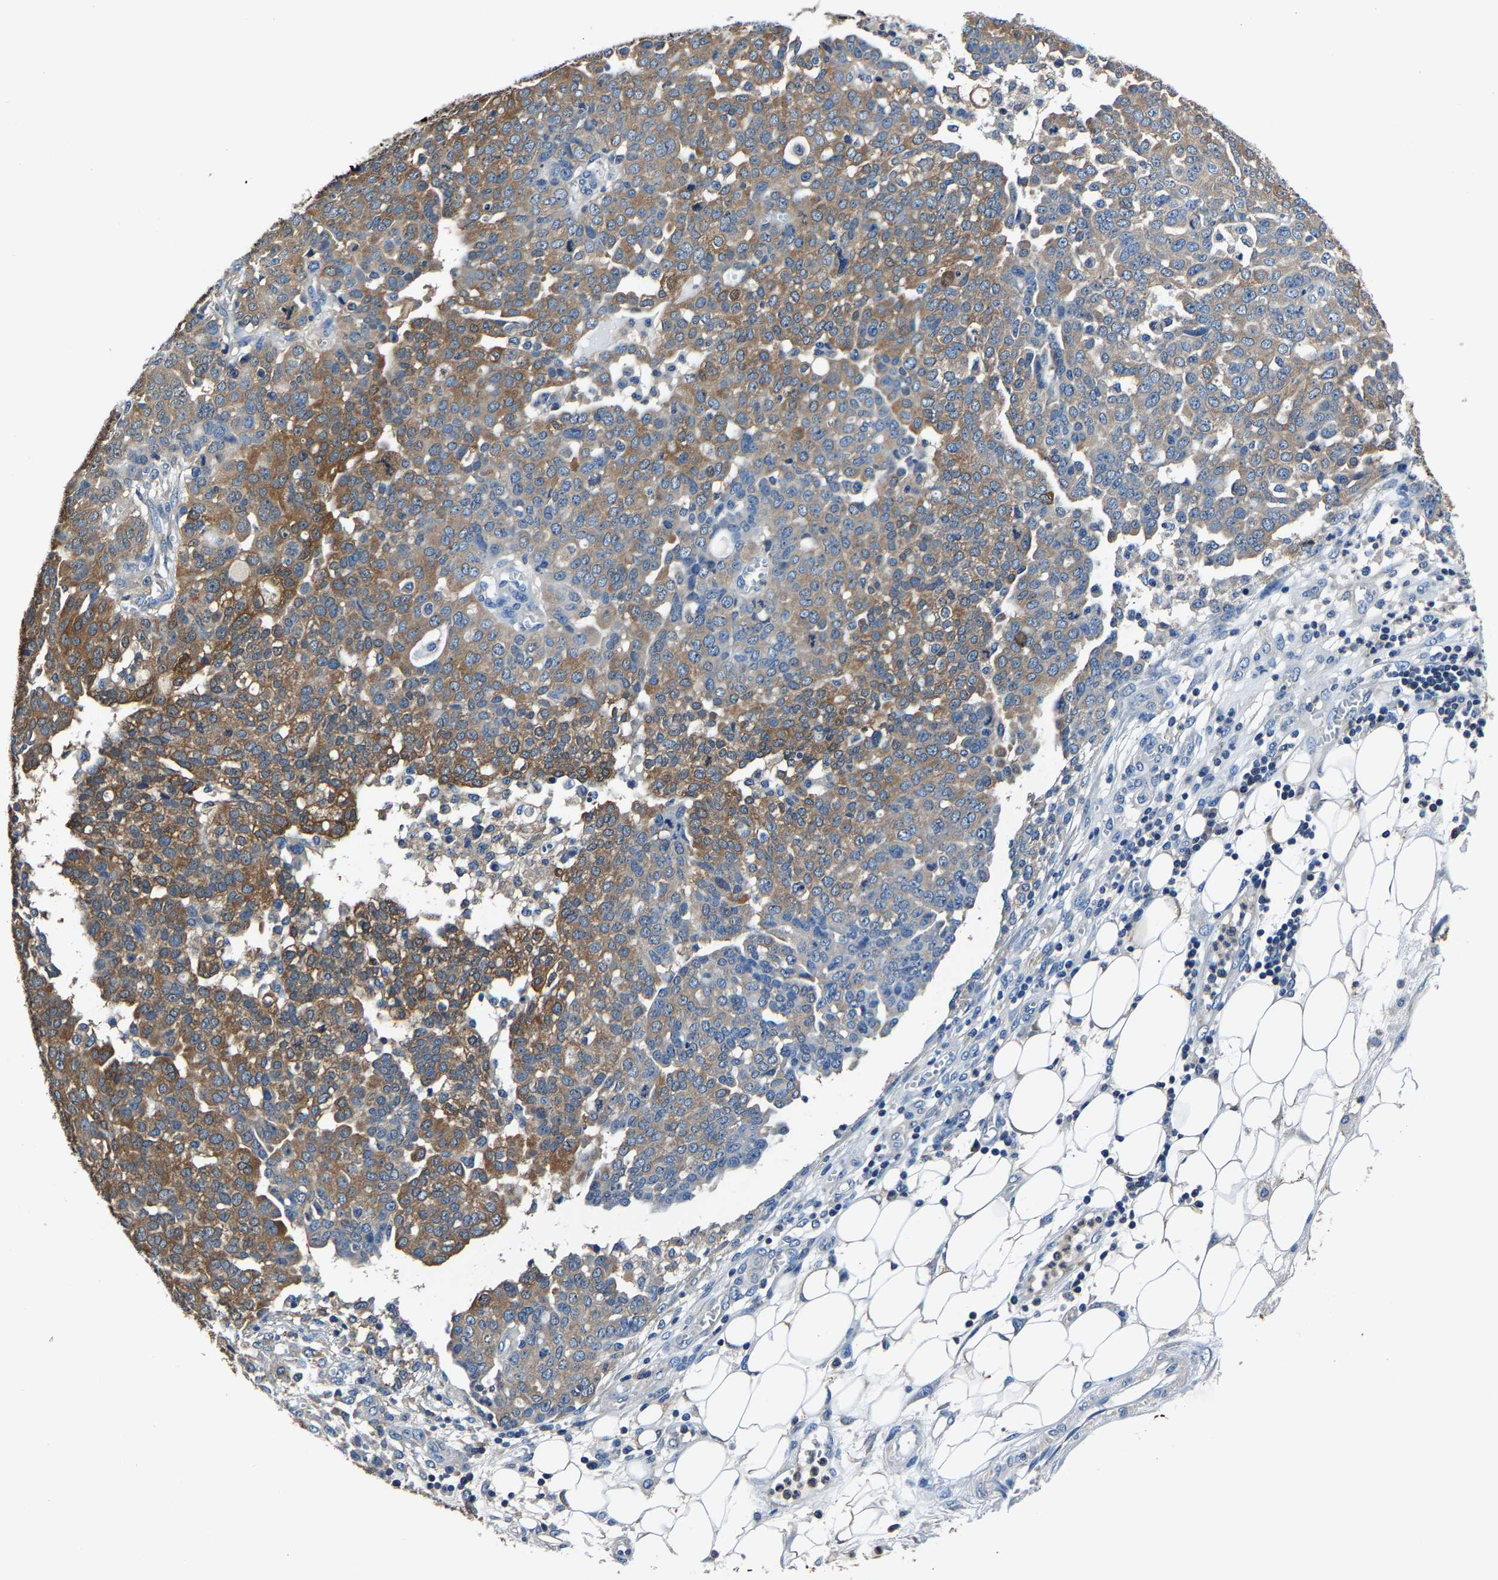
{"staining": {"intensity": "moderate", "quantity": ">75%", "location": "cytoplasmic/membranous"}, "tissue": "ovarian cancer", "cell_type": "Tumor cells", "image_type": "cancer", "snomed": [{"axis": "morphology", "description": "Cystadenocarcinoma, serous, NOS"}, {"axis": "topography", "description": "Soft tissue"}, {"axis": "topography", "description": "Ovary"}], "caption": "A brown stain labels moderate cytoplasmic/membranous staining of a protein in ovarian cancer (serous cystadenocarcinoma) tumor cells. (DAB (3,3'-diaminobenzidine) = brown stain, brightfield microscopy at high magnification).", "gene": "ALDOB", "patient": {"sex": "female", "age": 57}}